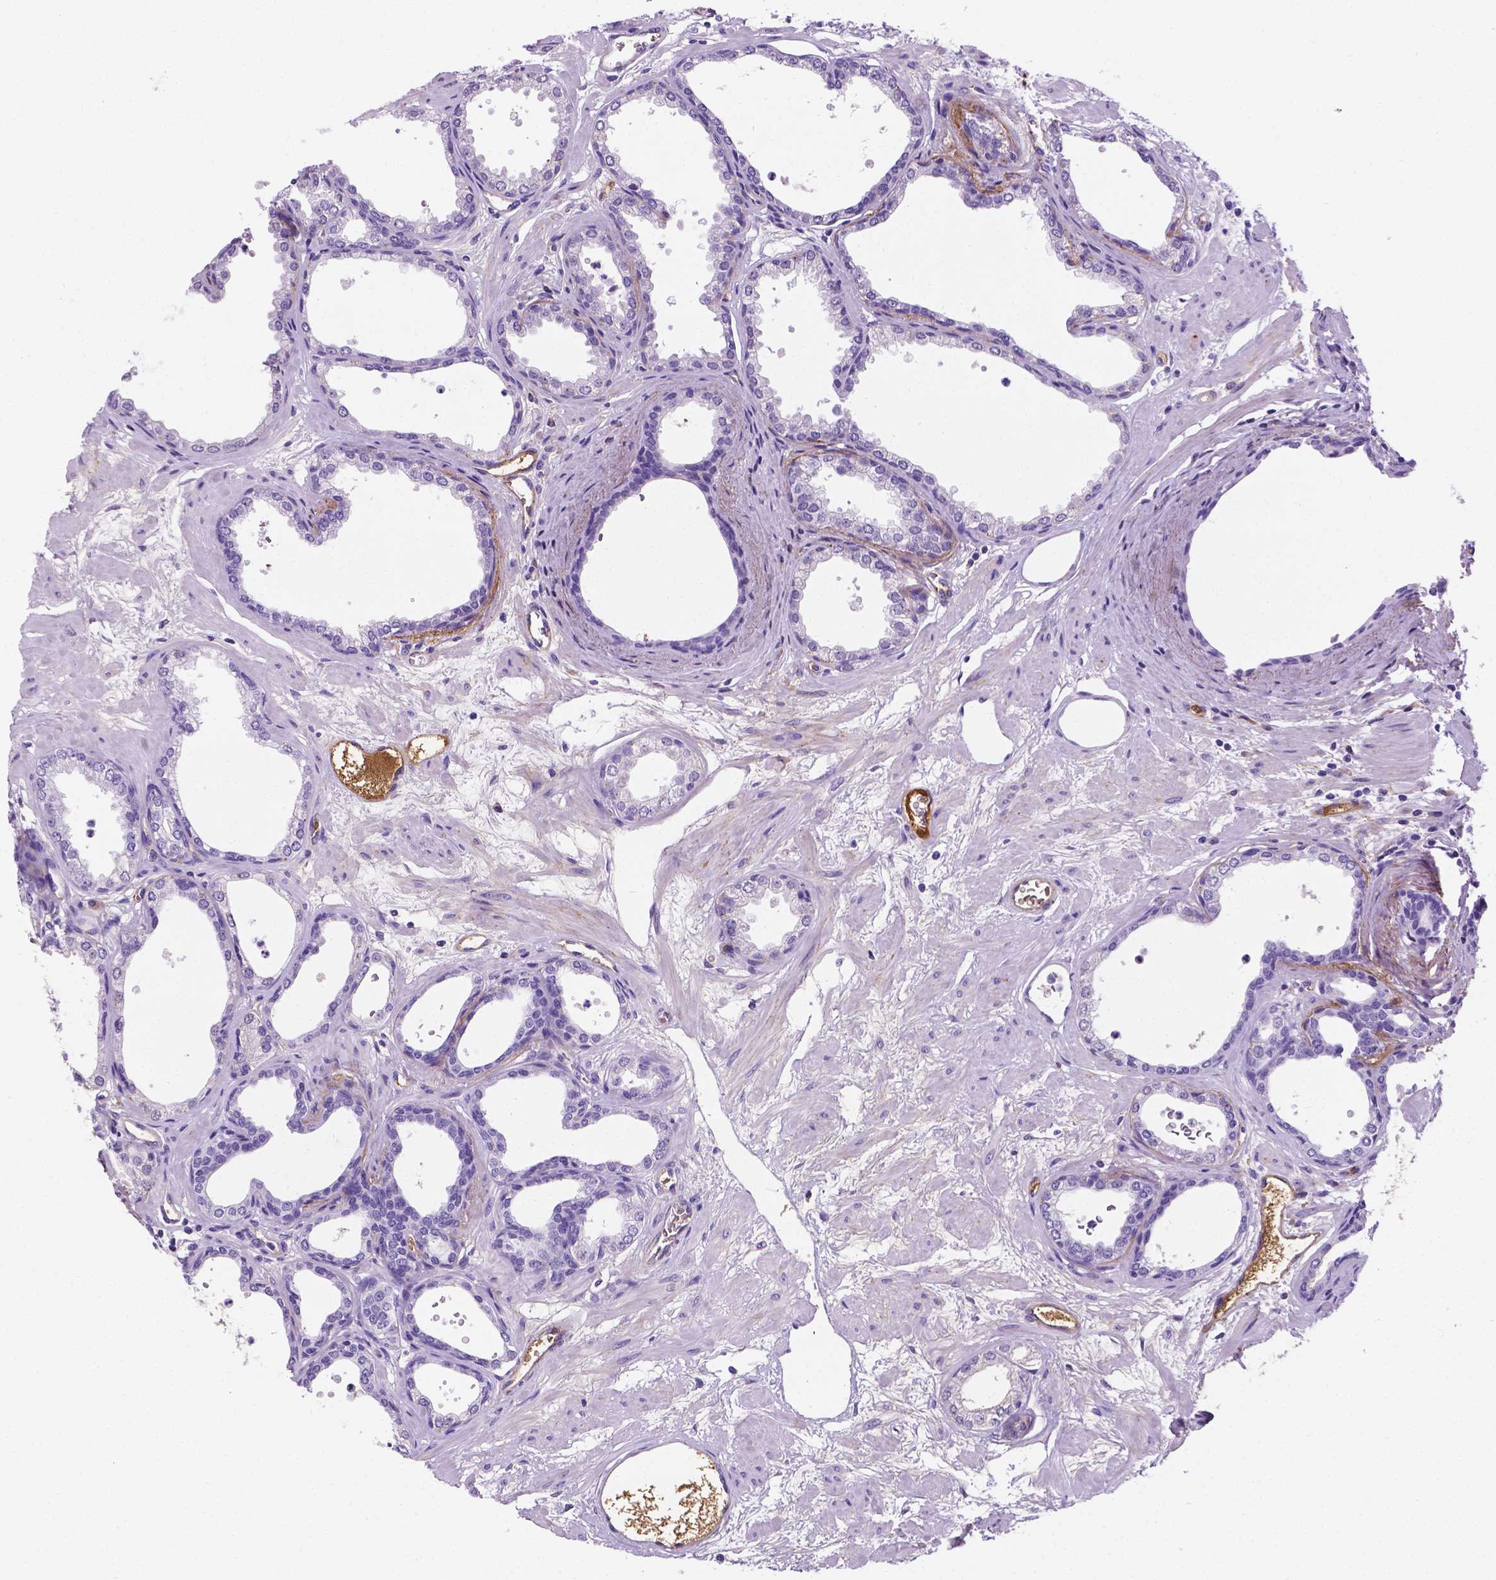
{"staining": {"intensity": "negative", "quantity": "none", "location": "none"}, "tissue": "prostate", "cell_type": "Glandular cells", "image_type": "normal", "snomed": [{"axis": "morphology", "description": "Normal tissue, NOS"}, {"axis": "topography", "description": "Prostate"}], "caption": "Protein analysis of benign prostate exhibits no significant expression in glandular cells. Nuclei are stained in blue.", "gene": "APOE", "patient": {"sex": "male", "age": 37}}